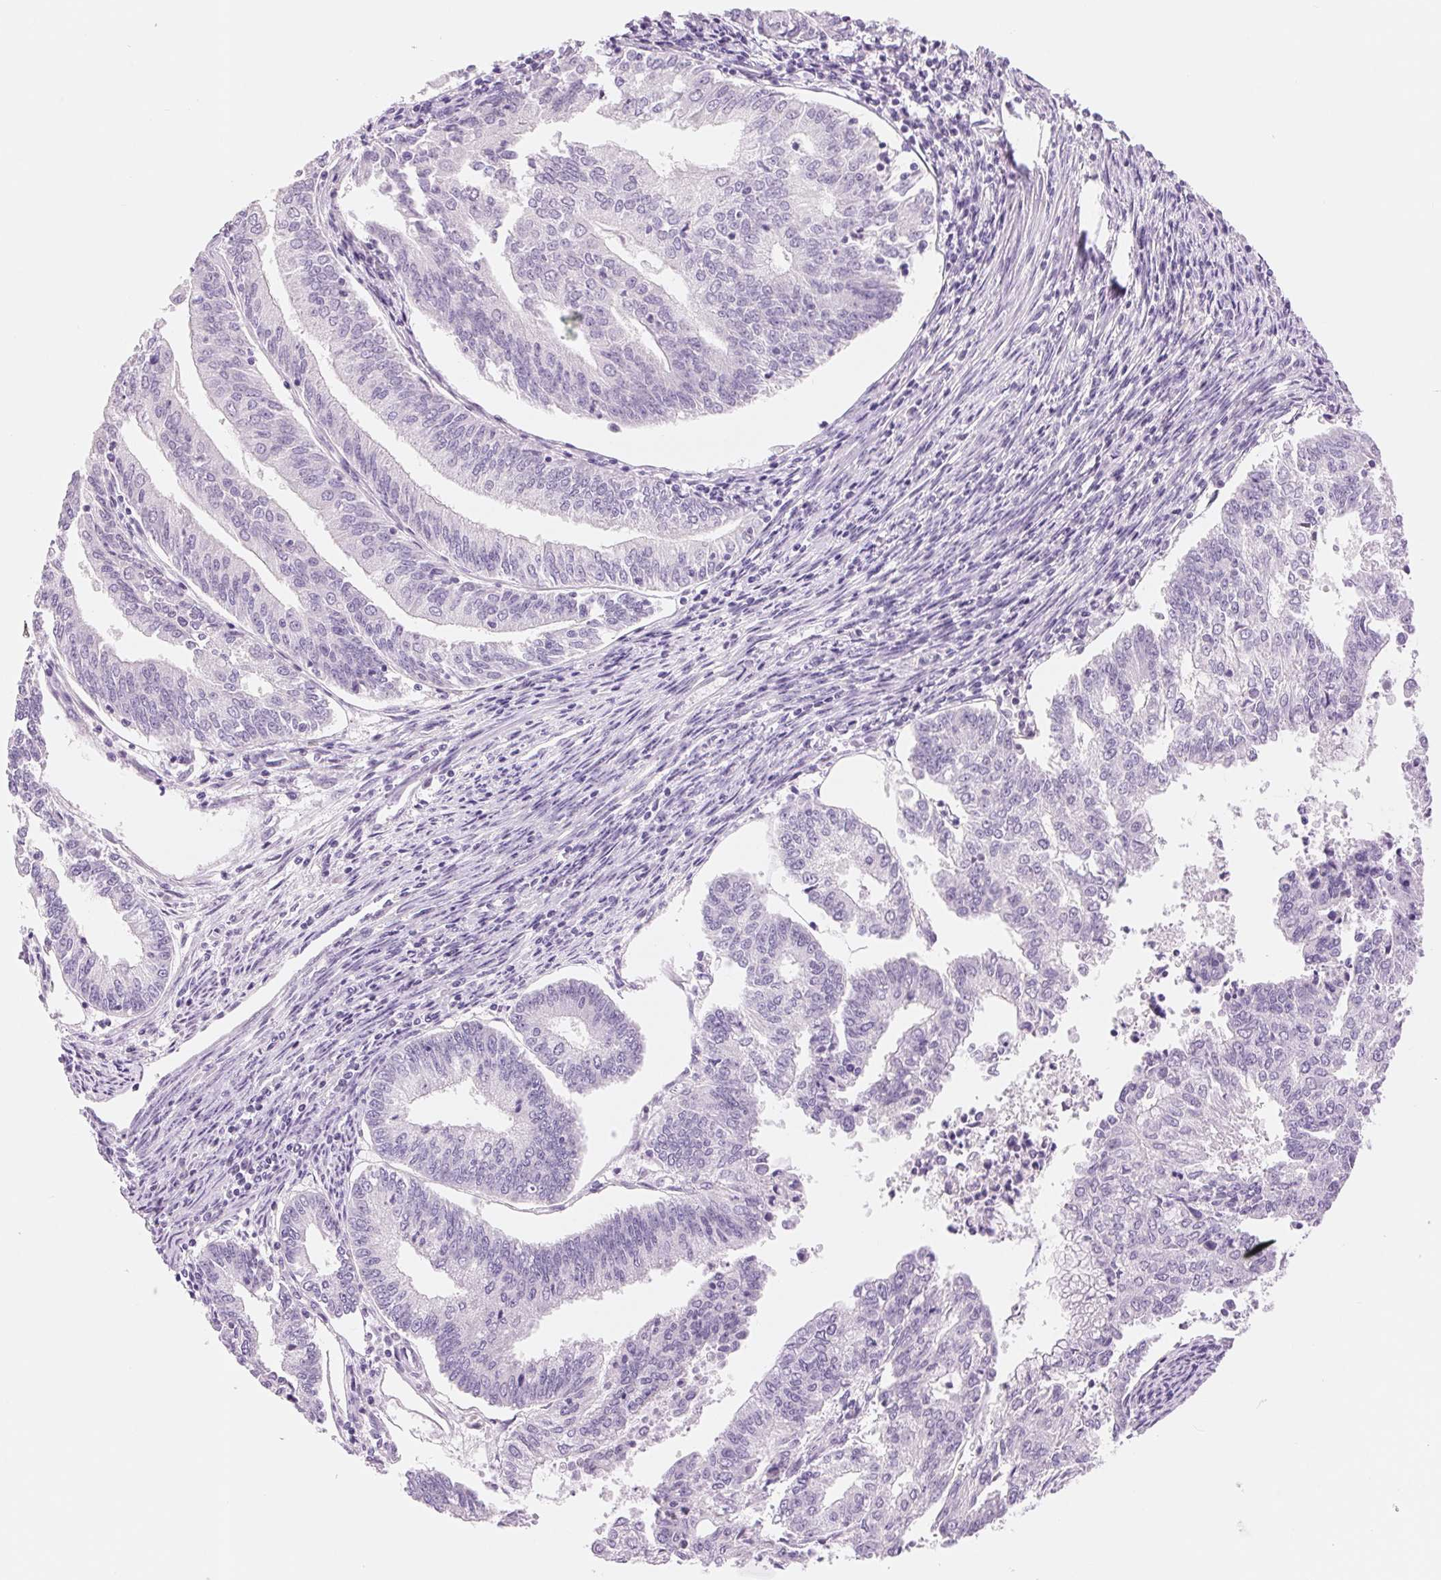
{"staining": {"intensity": "negative", "quantity": "none", "location": "none"}, "tissue": "endometrial cancer", "cell_type": "Tumor cells", "image_type": "cancer", "snomed": [{"axis": "morphology", "description": "Adenocarcinoma, NOS"}, {"axis": "topography", "description": "Endometrium"}], "caption": "There is no significant positivity in tumor cells of endometrial cancer (adenocarcinoma).", "gene": "ASGR2", "patient": {"sex": "female", "age": 61}}